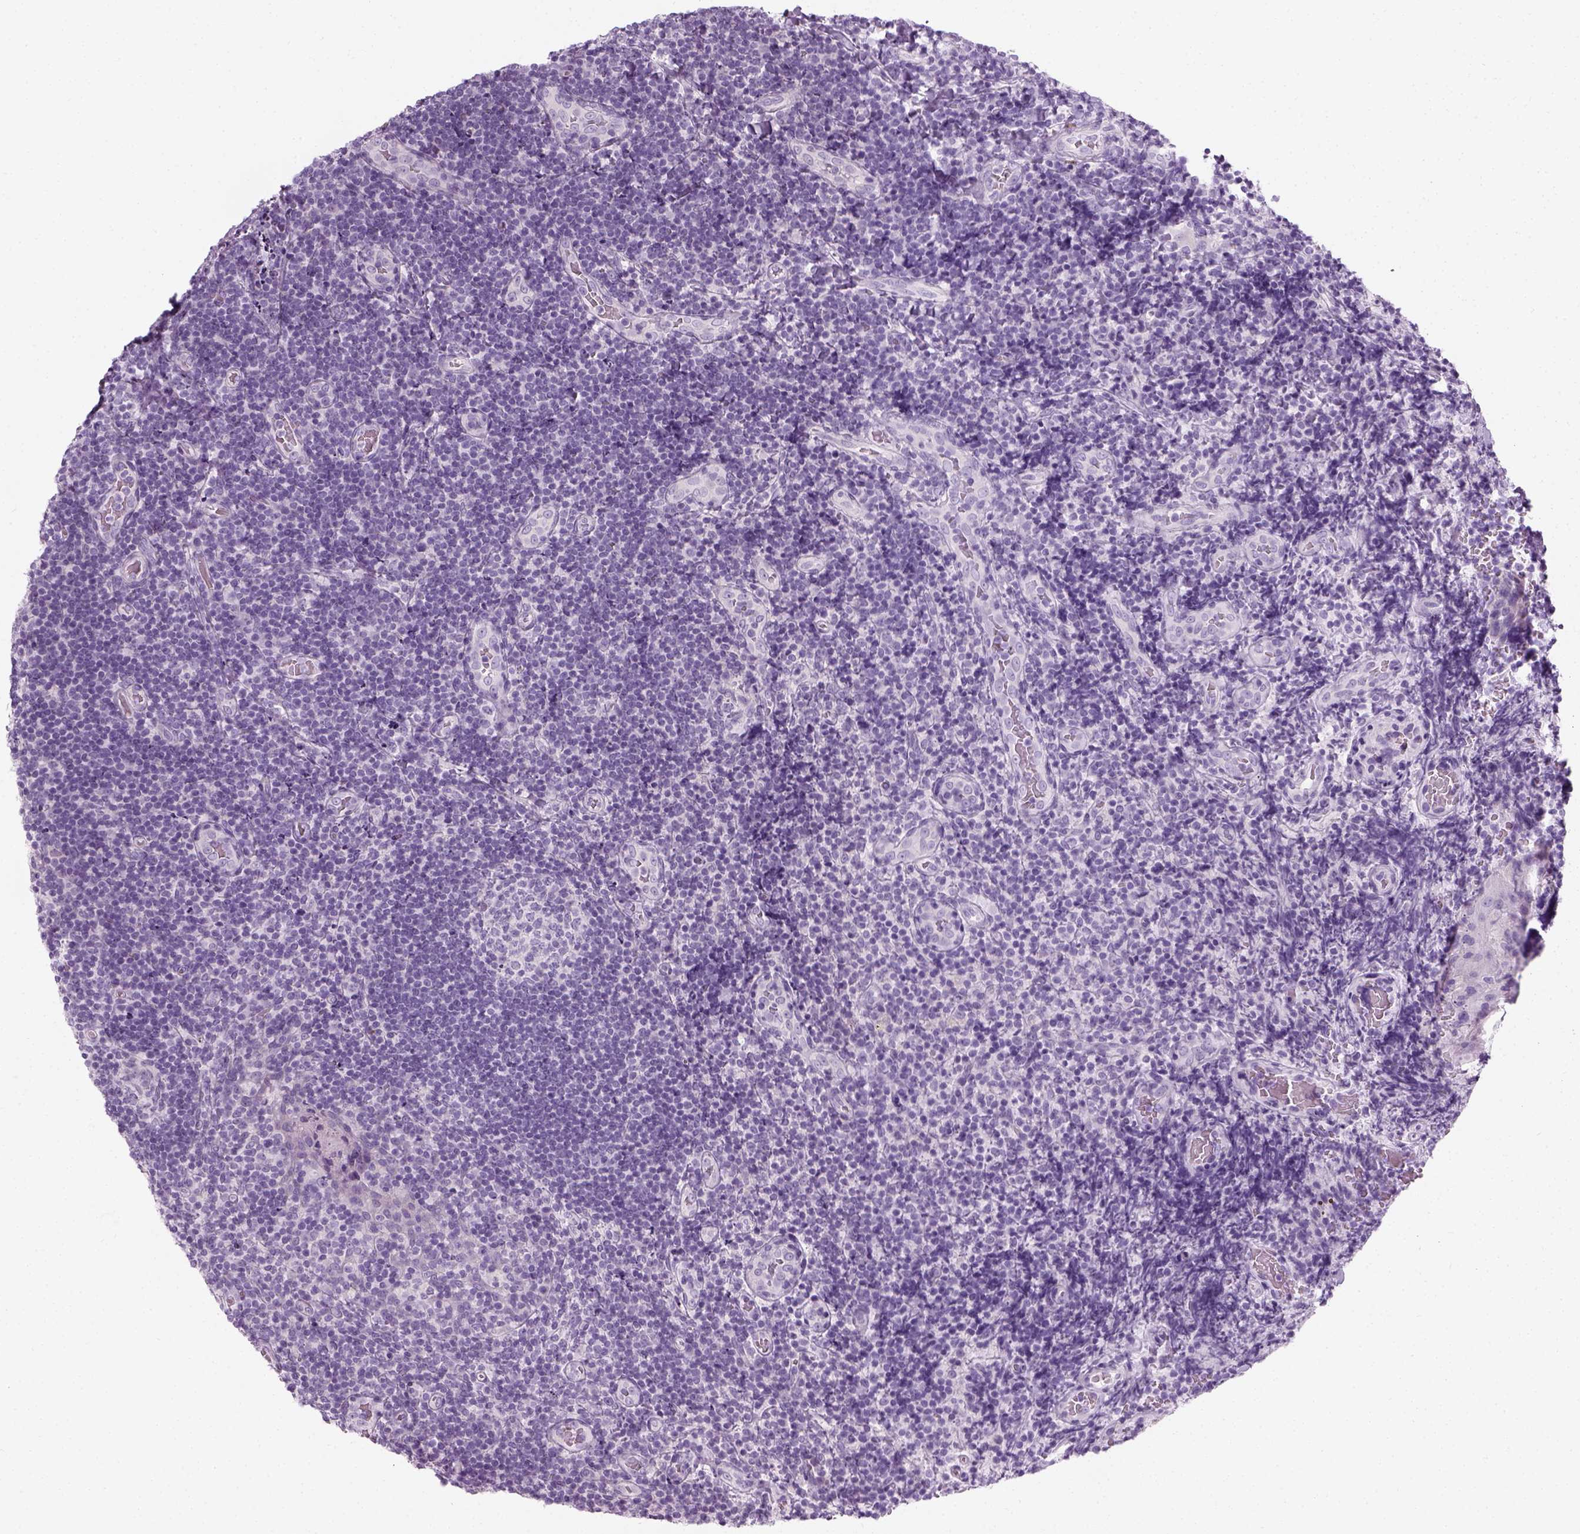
{"staining": {"intensity": "negative", "quantity": "none", "location": "none"}, "tissue": "tonsil", "cell_type": "Germinal center cells", "image_type": "normal", "snomed": [{"axis": "morphology", "description": "Normal tissue, NOS"}, {"axis": "topography", "description": "Tonsil"}], "caption": "DAB immunohistochemical staining of benign tonsil reveals no significant expression in germinal center cells.", "gene": "TH", "patient": {"sex": "male", "age": 17}}